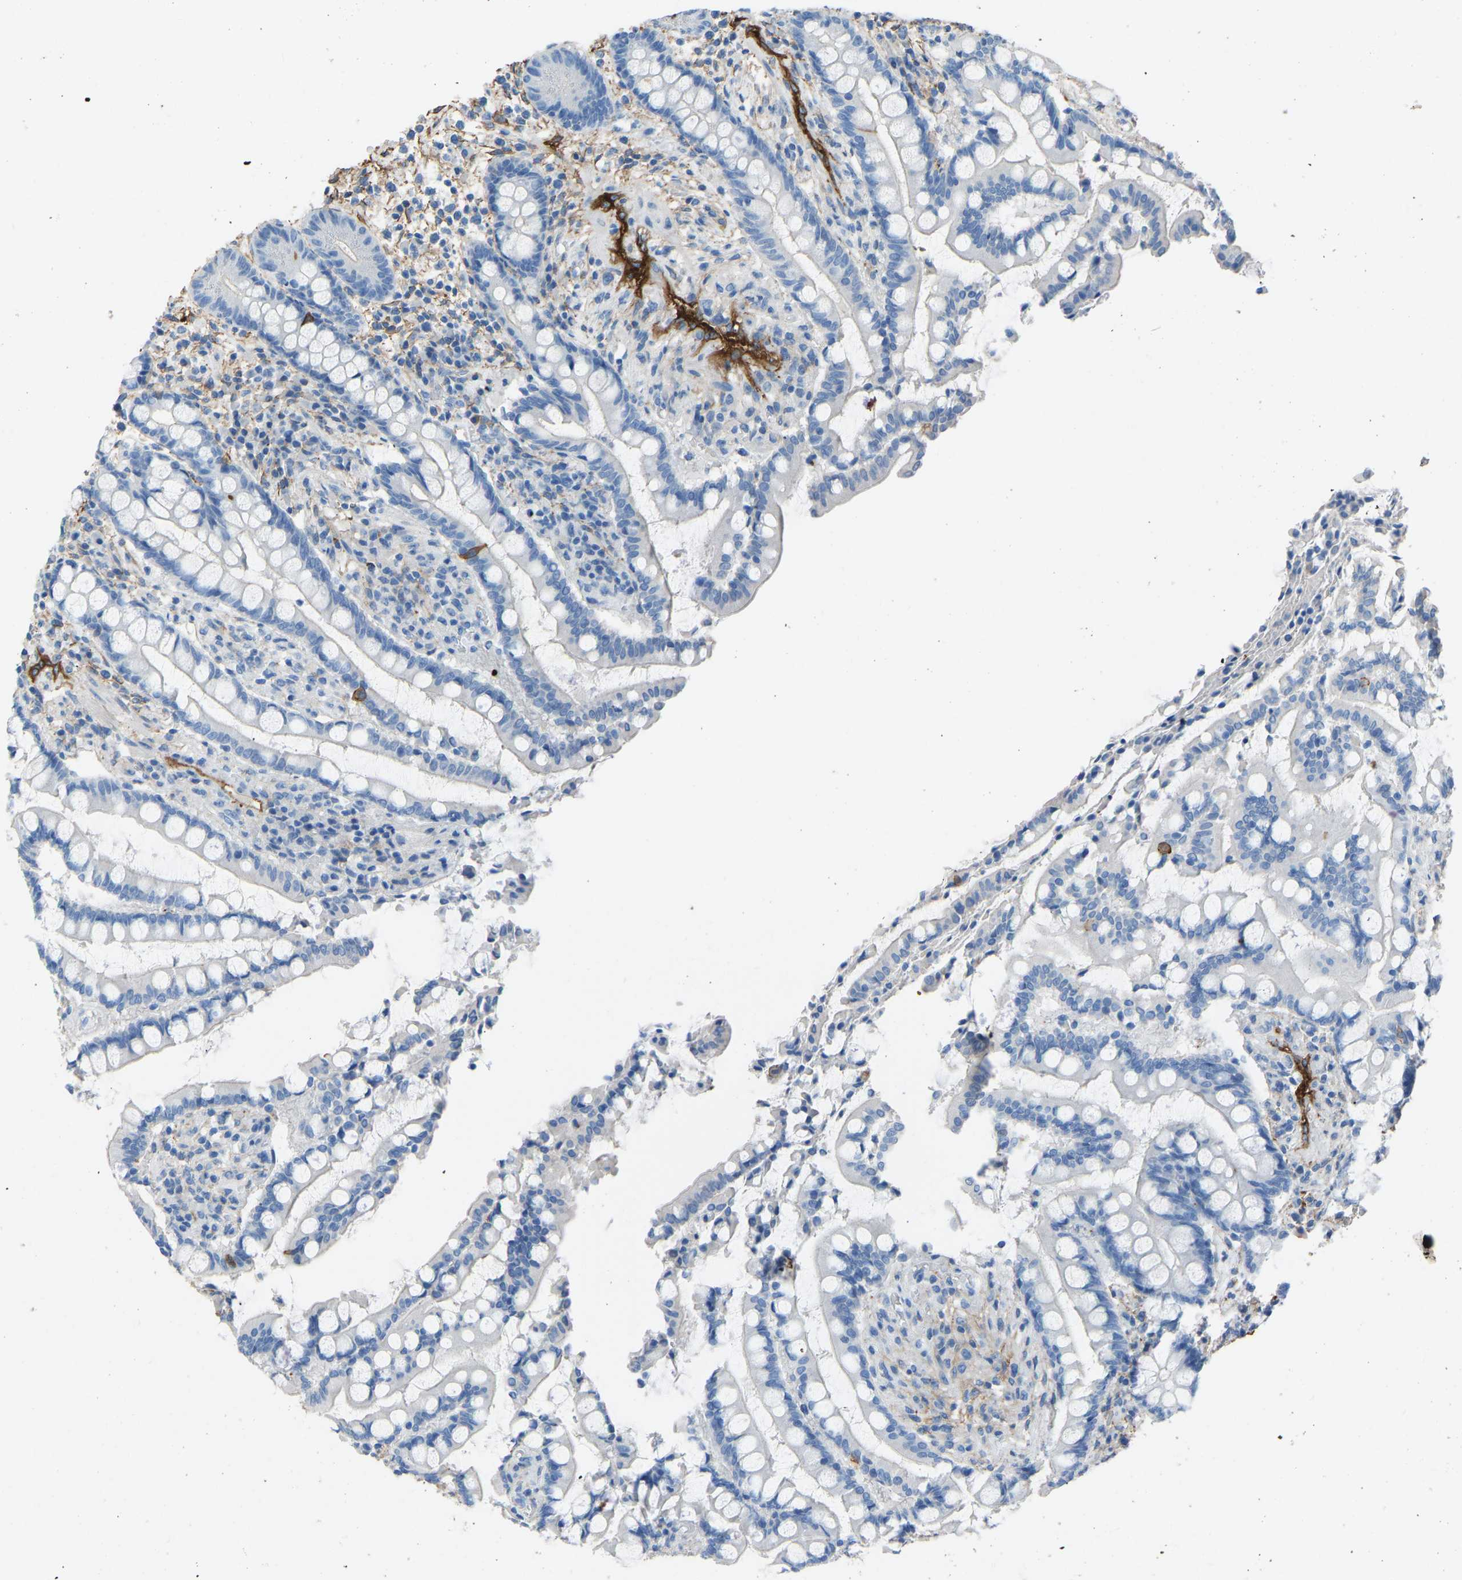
{"staining": {"intensity": "strong", "quantity": ">75%", "location": "cytoplasmic/membranous"}, "tissue": "colon", "cell_type": "Endothelial cells", "image_type": "normal", "snomed": [{"axis": "morphology", "description": "Normal tissue, NOS"}, {"axis": "topography", "description": "Colon"}], "caption": "An immunohistochemistry histopathology image of benign tissue is shown. Protein staining in brown shows strong cytoplasmic/membranous positivity in colon within endothelial cells.", "gene": "MYH10", "patient": {"sex": "male", "age": 73}}